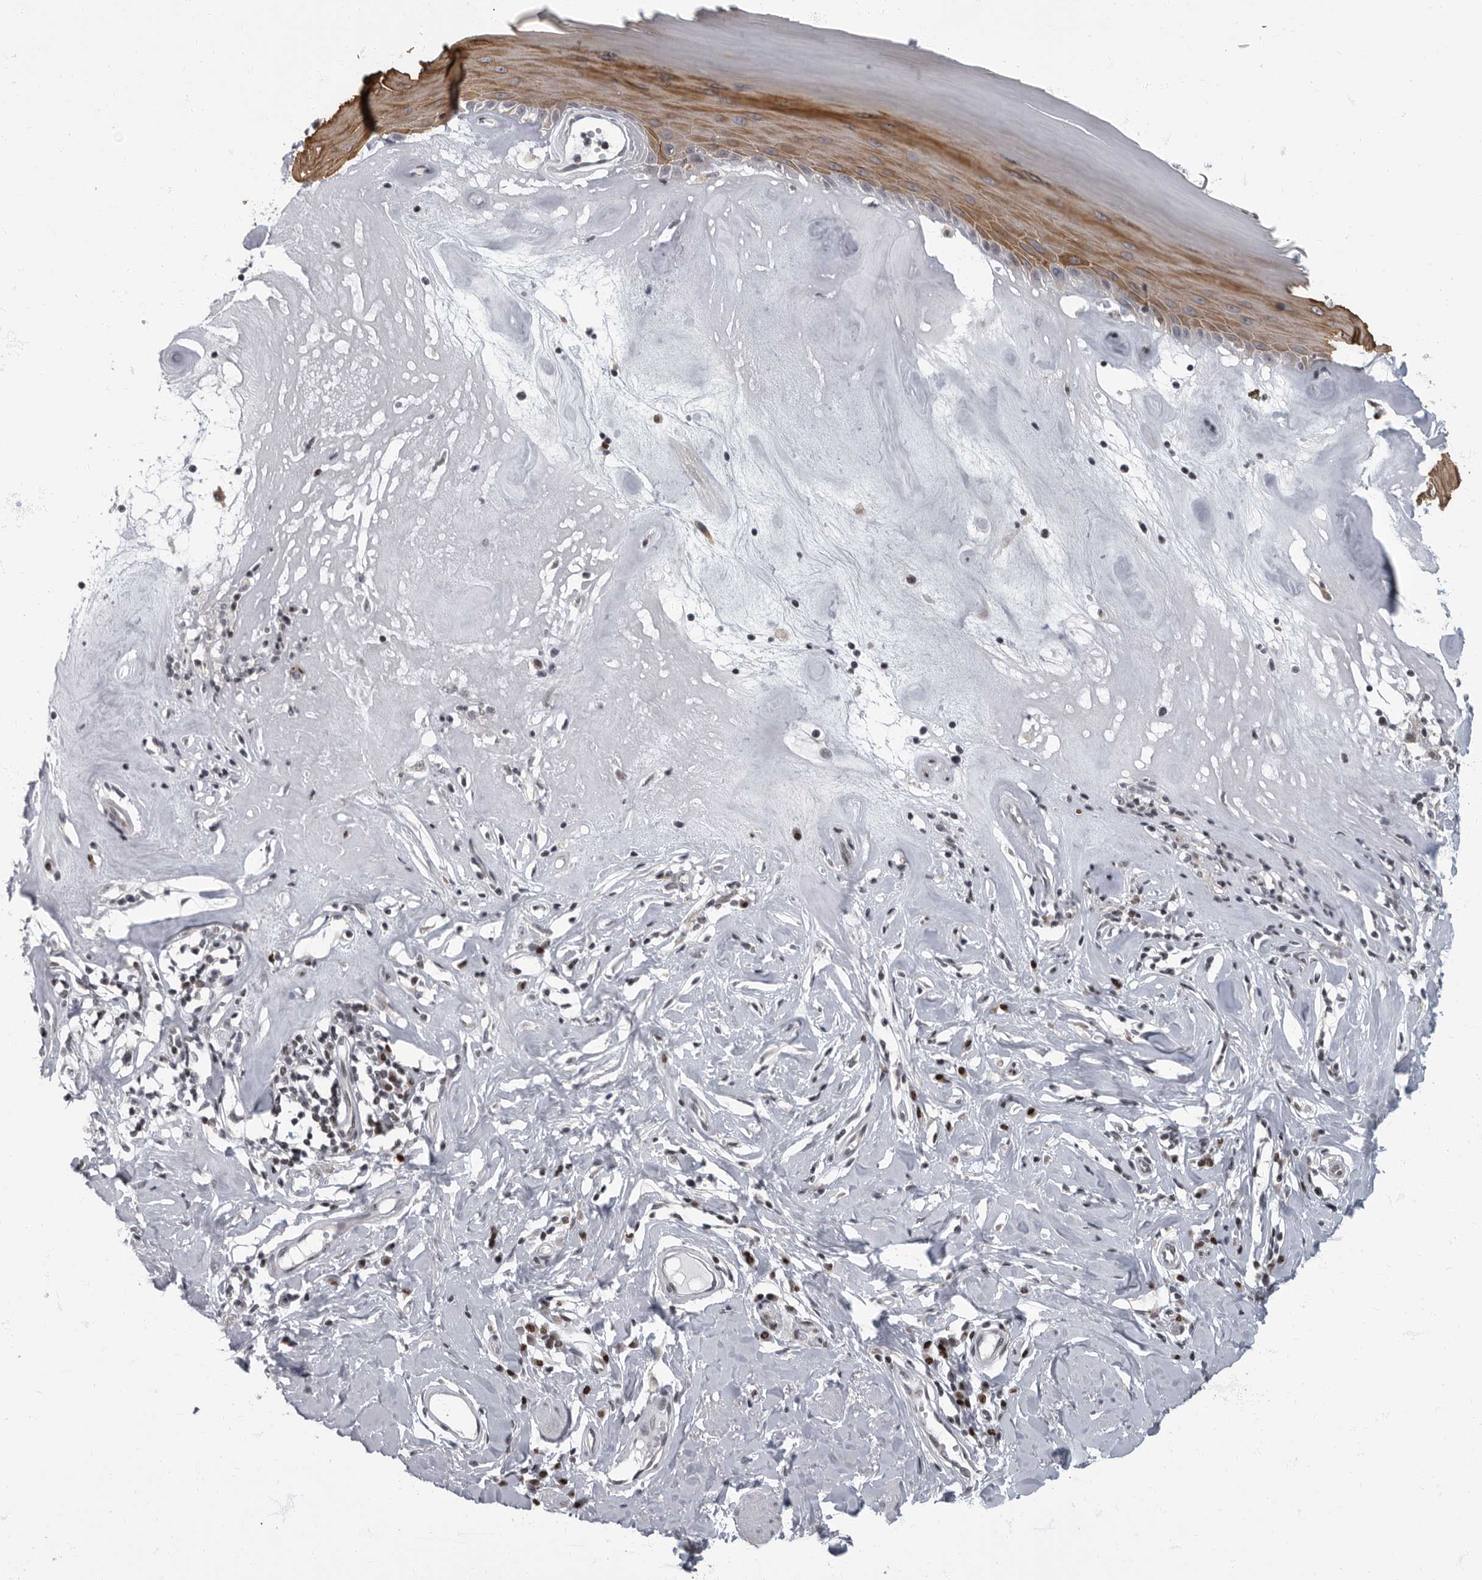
{"staining": {"intensity": "moderate", "quantity": "25%-75%", "location": "cytoplasmic/membranous"}, "tissue": "skin", "cell_type": "Epidermal cells", "image_type": "normal", "snomed": [{"axis": "morphology", "description": "Normal tissue, NOS"}, {"axis": "morphology", "description": "Inflammation, NOS"}, {"axis": "topography", "description": "Vulva"}], "caption": "A medium amount of moderate cytoplasmic/membranous staining is present in about 25%-75% of epidermal cells in benign skin. The protein is shown in brown color, while the nuclei are stained blue.", "gene": "EVI5", "patient": {"sex": "female", "age": 84}}